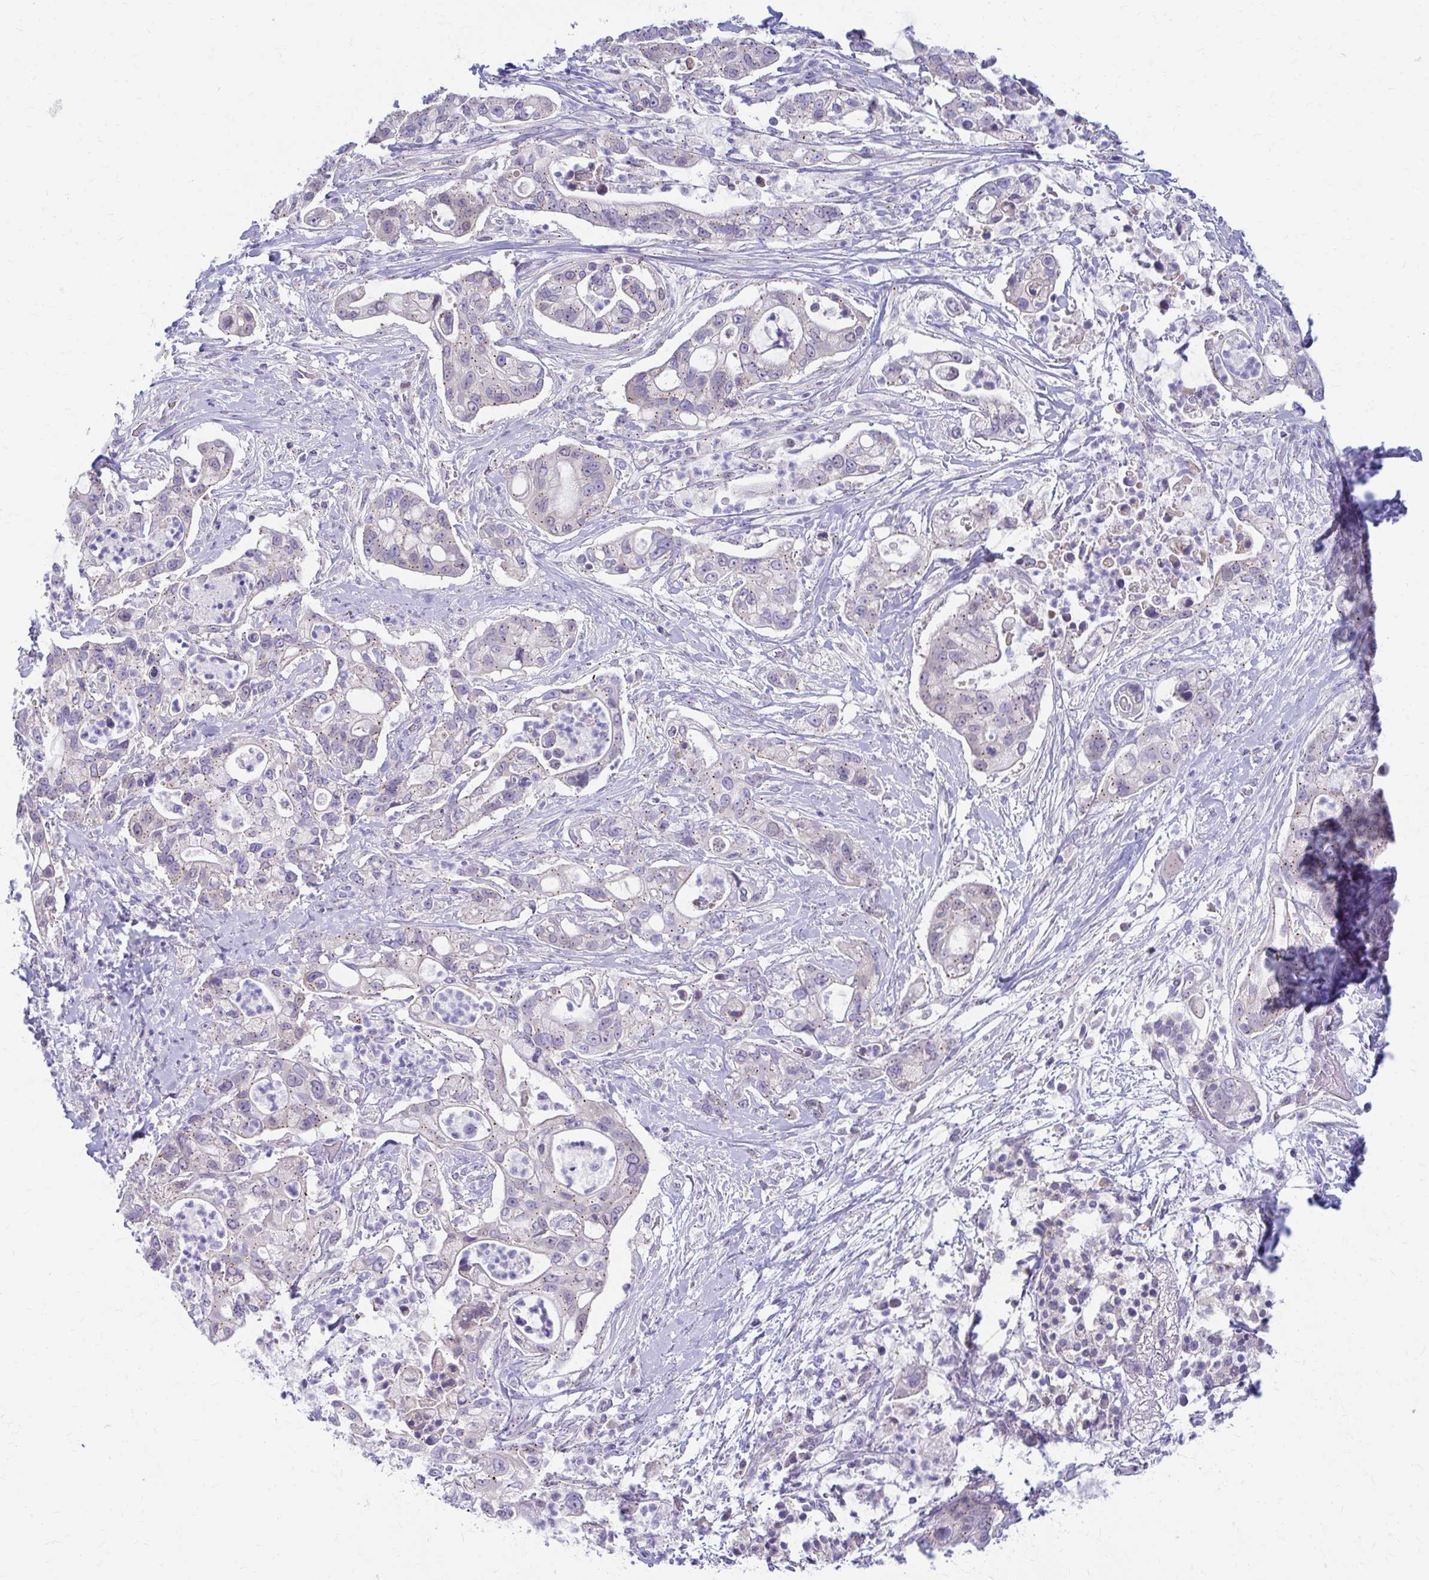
{"staining": {"intensity": "moderate", "quantity": "25%-75%", "location": "cytoplasmic/membranous"}, "tissue": "pancreatic cancer", "cell_type": "Tumor cells", "image_type": "cancer", "snomed": [{"axis": "morphology", "description": "Adenocarcinoma, NOS"}, {"axis": "topography", "description": "Pancreas"}], "caption": "Moderate cytoplasmic/membranous staining for a protein is appreciated in approximately 25%-75% of tumor cells of pancreatic adenocarcinoma using immunohistochemistry.", "gene": "RADIL", "patient": {"sex": "female", "age": 69}}